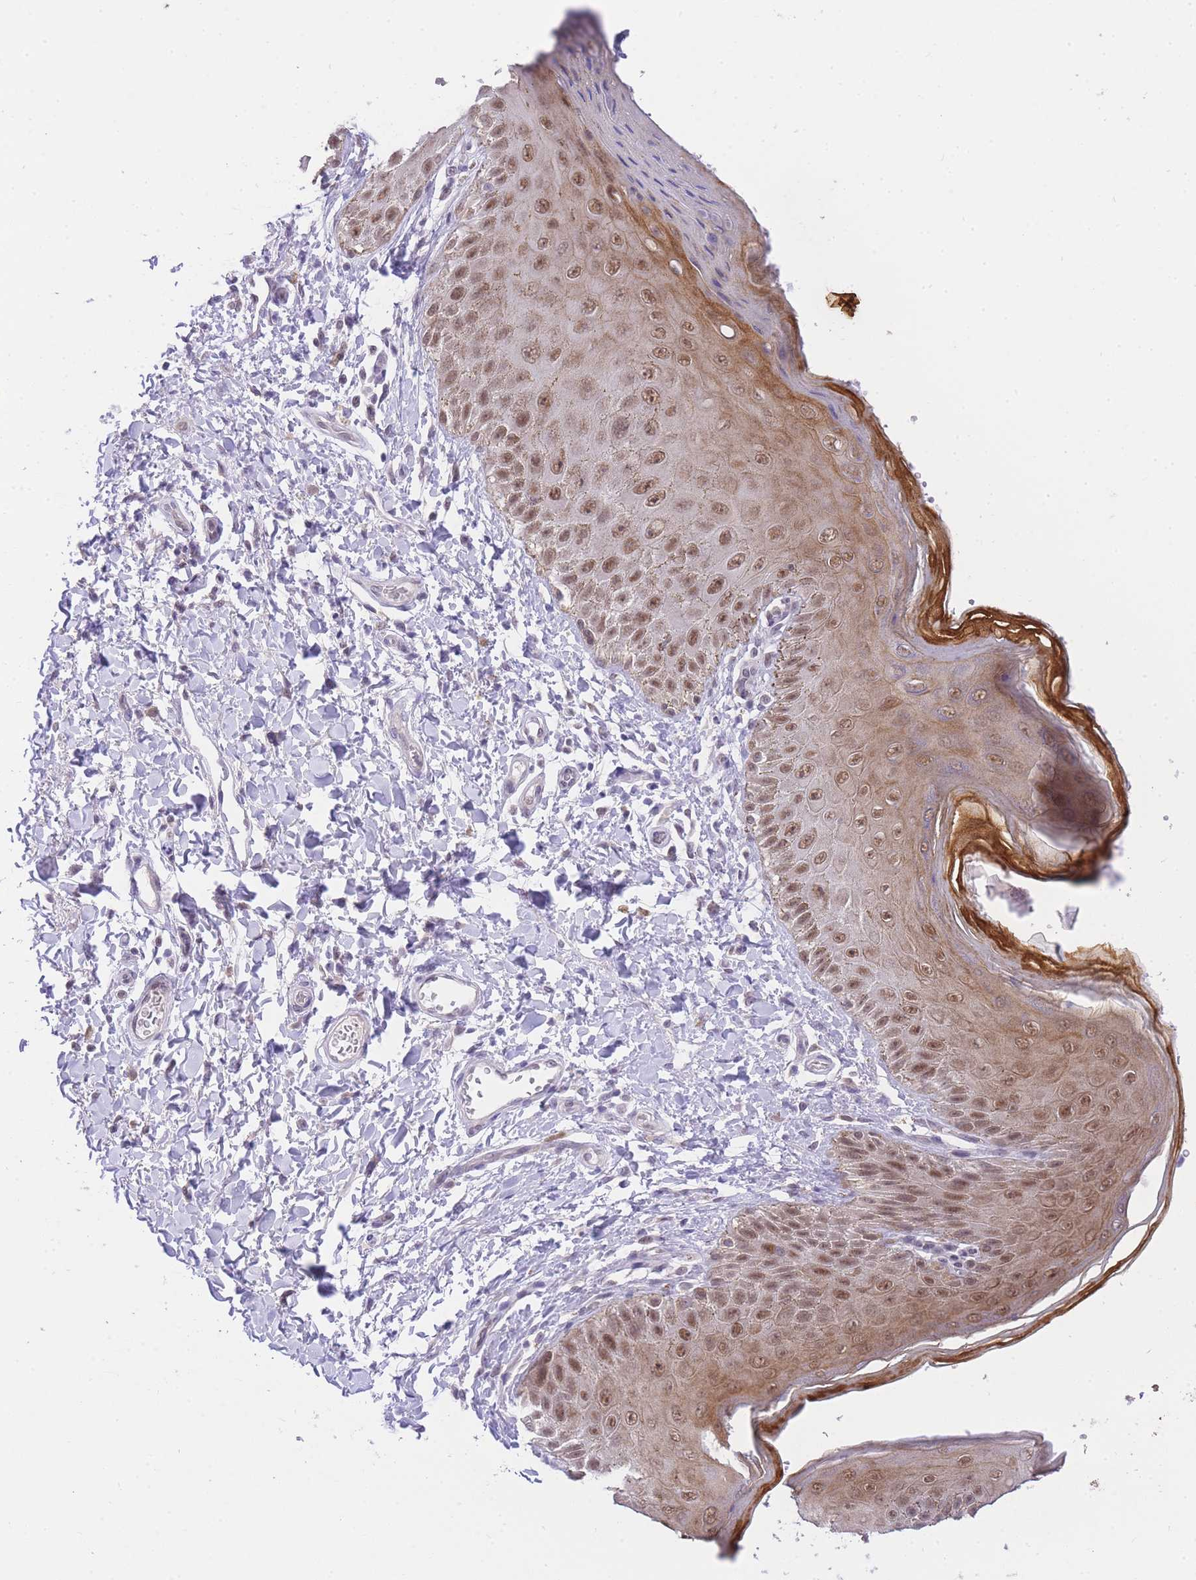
{"staining": {"intensity": "moderate", "quantity": ">75%", "location": "cytoplasmic/membranous,nuclear"}, "tissue": "skin", "cell_type": "Epidermal cells", "image_type": "normal", "snomed": [{"axis": "morphology", "description": "Normal tissue, NOS"}, {"axis": "topography", "description": "Anal"}], "caption": "About >75% of epidermal cells in benign skin demonstrate moderate cytoplasmic/membranous,nuclear protein staining as visualized by brown immunohistochemical staining.", "gene": "UBXN7", "patient": {"sex": "male", "age": 44}}